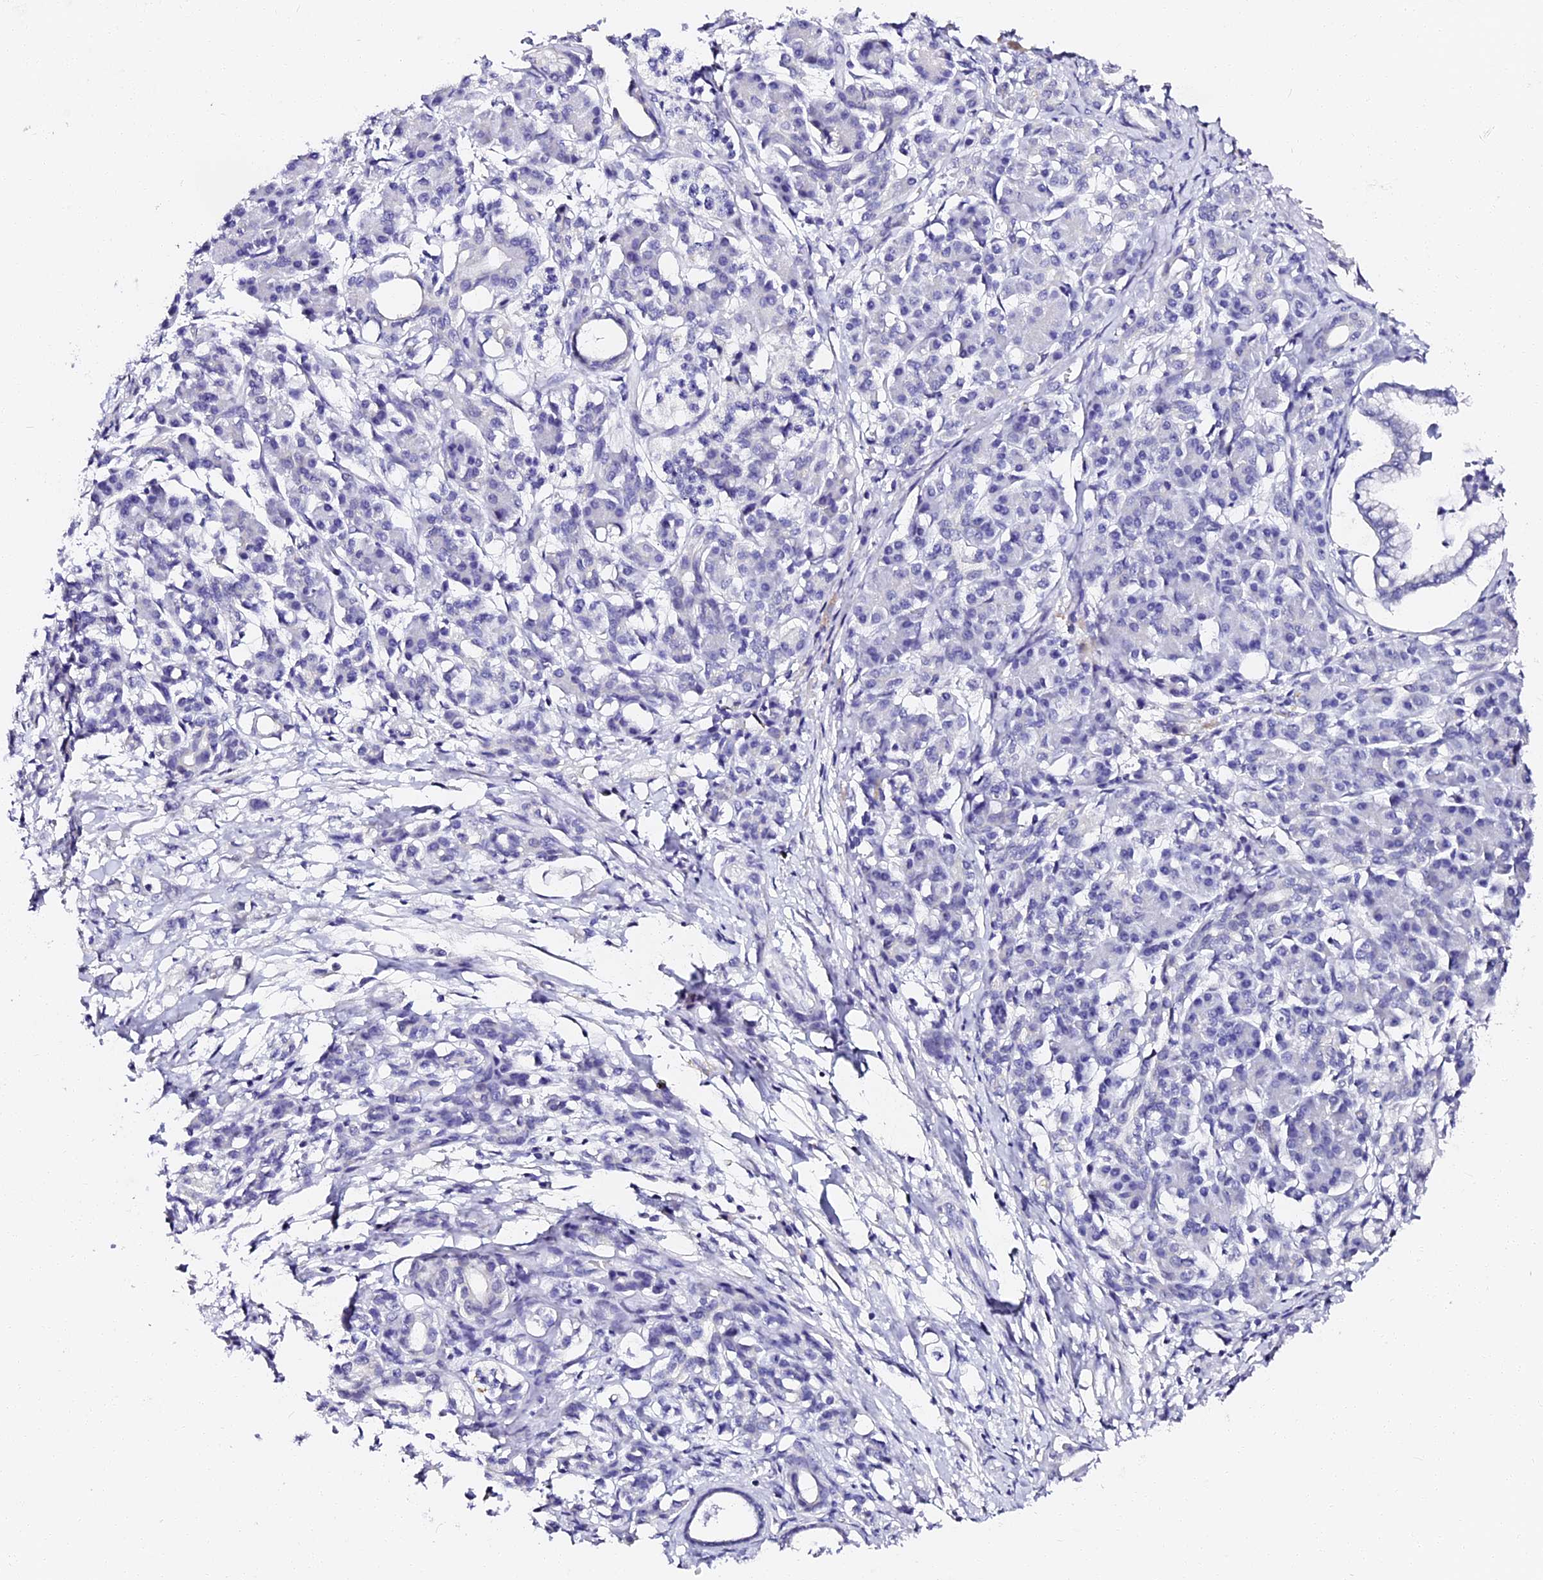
{"staining": {"intensity": "negative", "quantity": "none", "location": "none"}, "tissue": "pancreatic cancer", "cell_type": "Tumor cells", "image_type": "cancer", "snomed": [{"axis": "morphology", "description": "Adenocarcinoma, NOS"}, {"axis": "topography", "description": "Pancreas"}], "caption": "Pancreatic cancer (adenocarcinoma) was stained to show a protein in brown. There is no significant staining in tumor cells.", "gene": "VPS33B", "patient": {"sex": "female", "age": 55}}